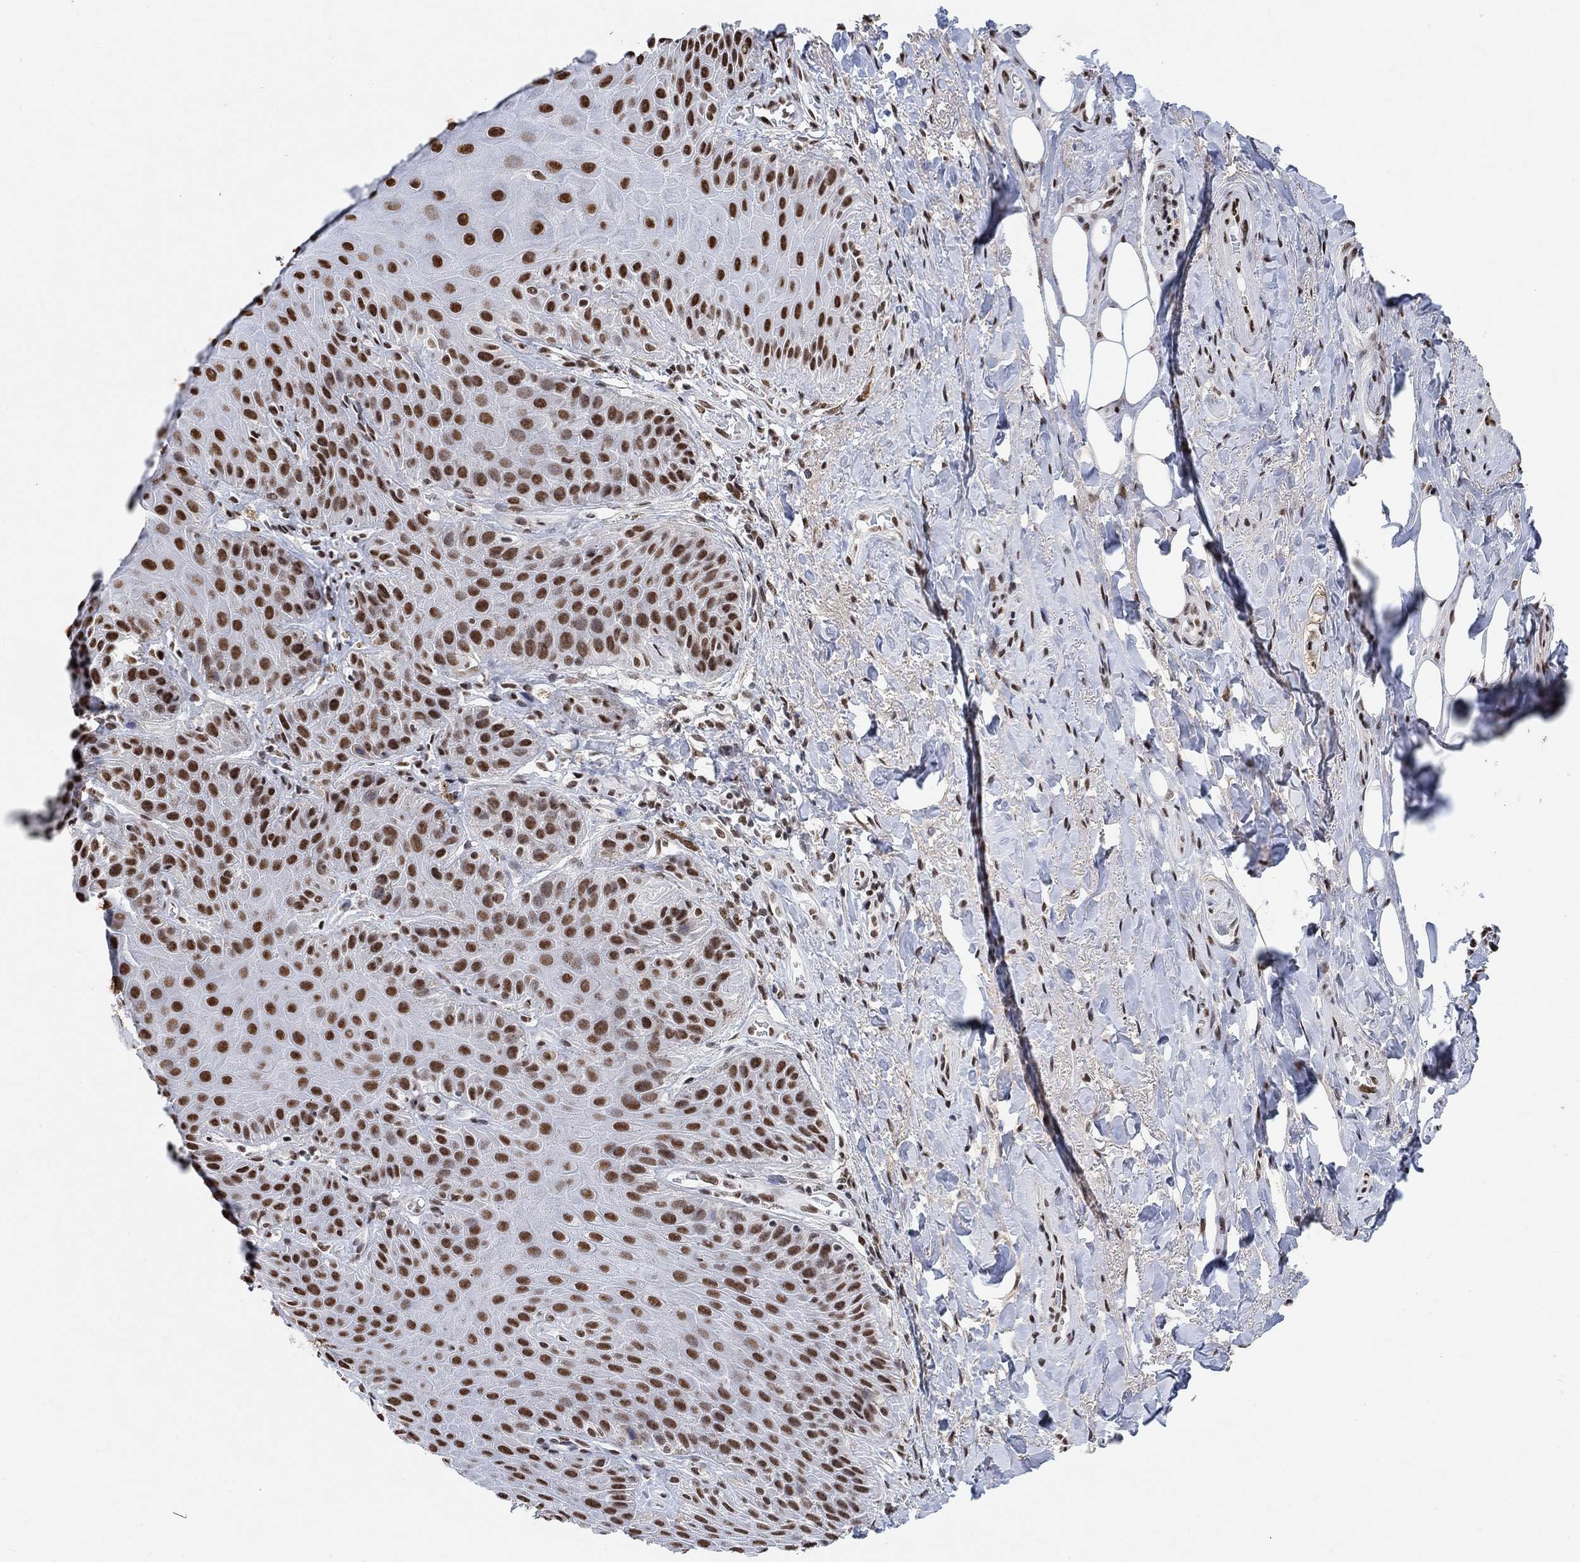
{"staining": {"intensity": "strong", "quantity": ">75%", "location": "nuclear"}, "tissue": "skin", "cell_type": "Epidermal cells", "image_type": "normal", "snomed": [{"axis": "morphology", "description": "Normal tissue, NOS"}, {"axis": "topography", "description": "Anal"}, {"axis": "topography", "description": "Peripheral nerve tissue"}], "caption": "DAB (3,3'-diaminobenzidine) immunohistochemical staining of unremarkable skin displays strong nuclear protein staining in approximately >75% of epidermal cells.", "gene": "USP39", "patient": {"sex": "male", "age": 53}}